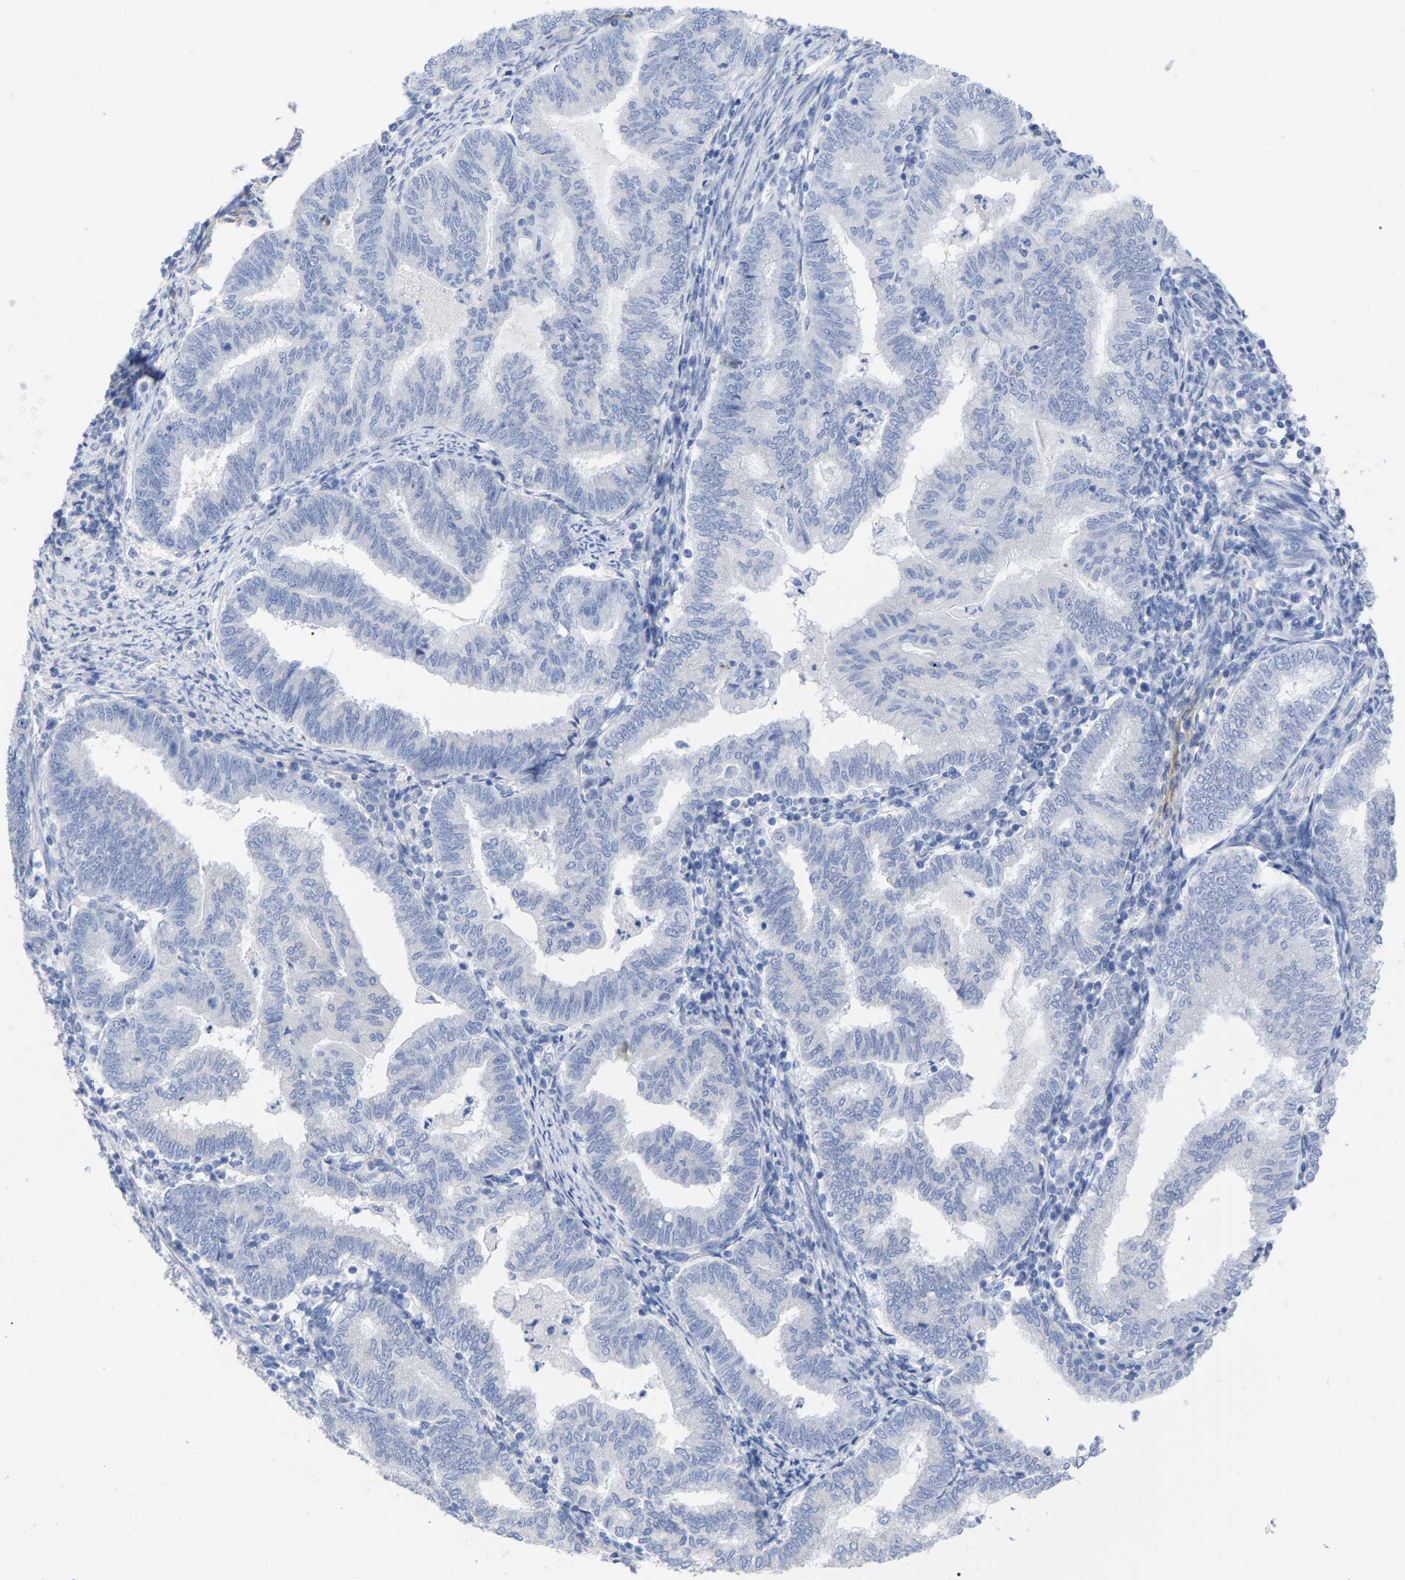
{"staining": {"intensity": "negative", "quantity": "none", "location": "none"}, "tissue": "endometrial cancer", "cell_type": "Tumor cells", "image_type": "cancer", "snomed": [{"axis": "morphology", "description": "Polyp, NOS"}, {"axis": "morphology", "description": "Adenocarcinoma, NOS"}, {"axis": "morphology", "description": "Adenoma, NOS"}, {"axis": "topography", "description": "Endometrium"}], "caption": "Immunohistochemistry (IHC) micrograph of endometrial cancer (adenocarcinoma) stained for a protein (brown), which displays no staining in tumor cells.", "gene": "HAPLN1", "patient": {"sex": "female", "age": 79}}